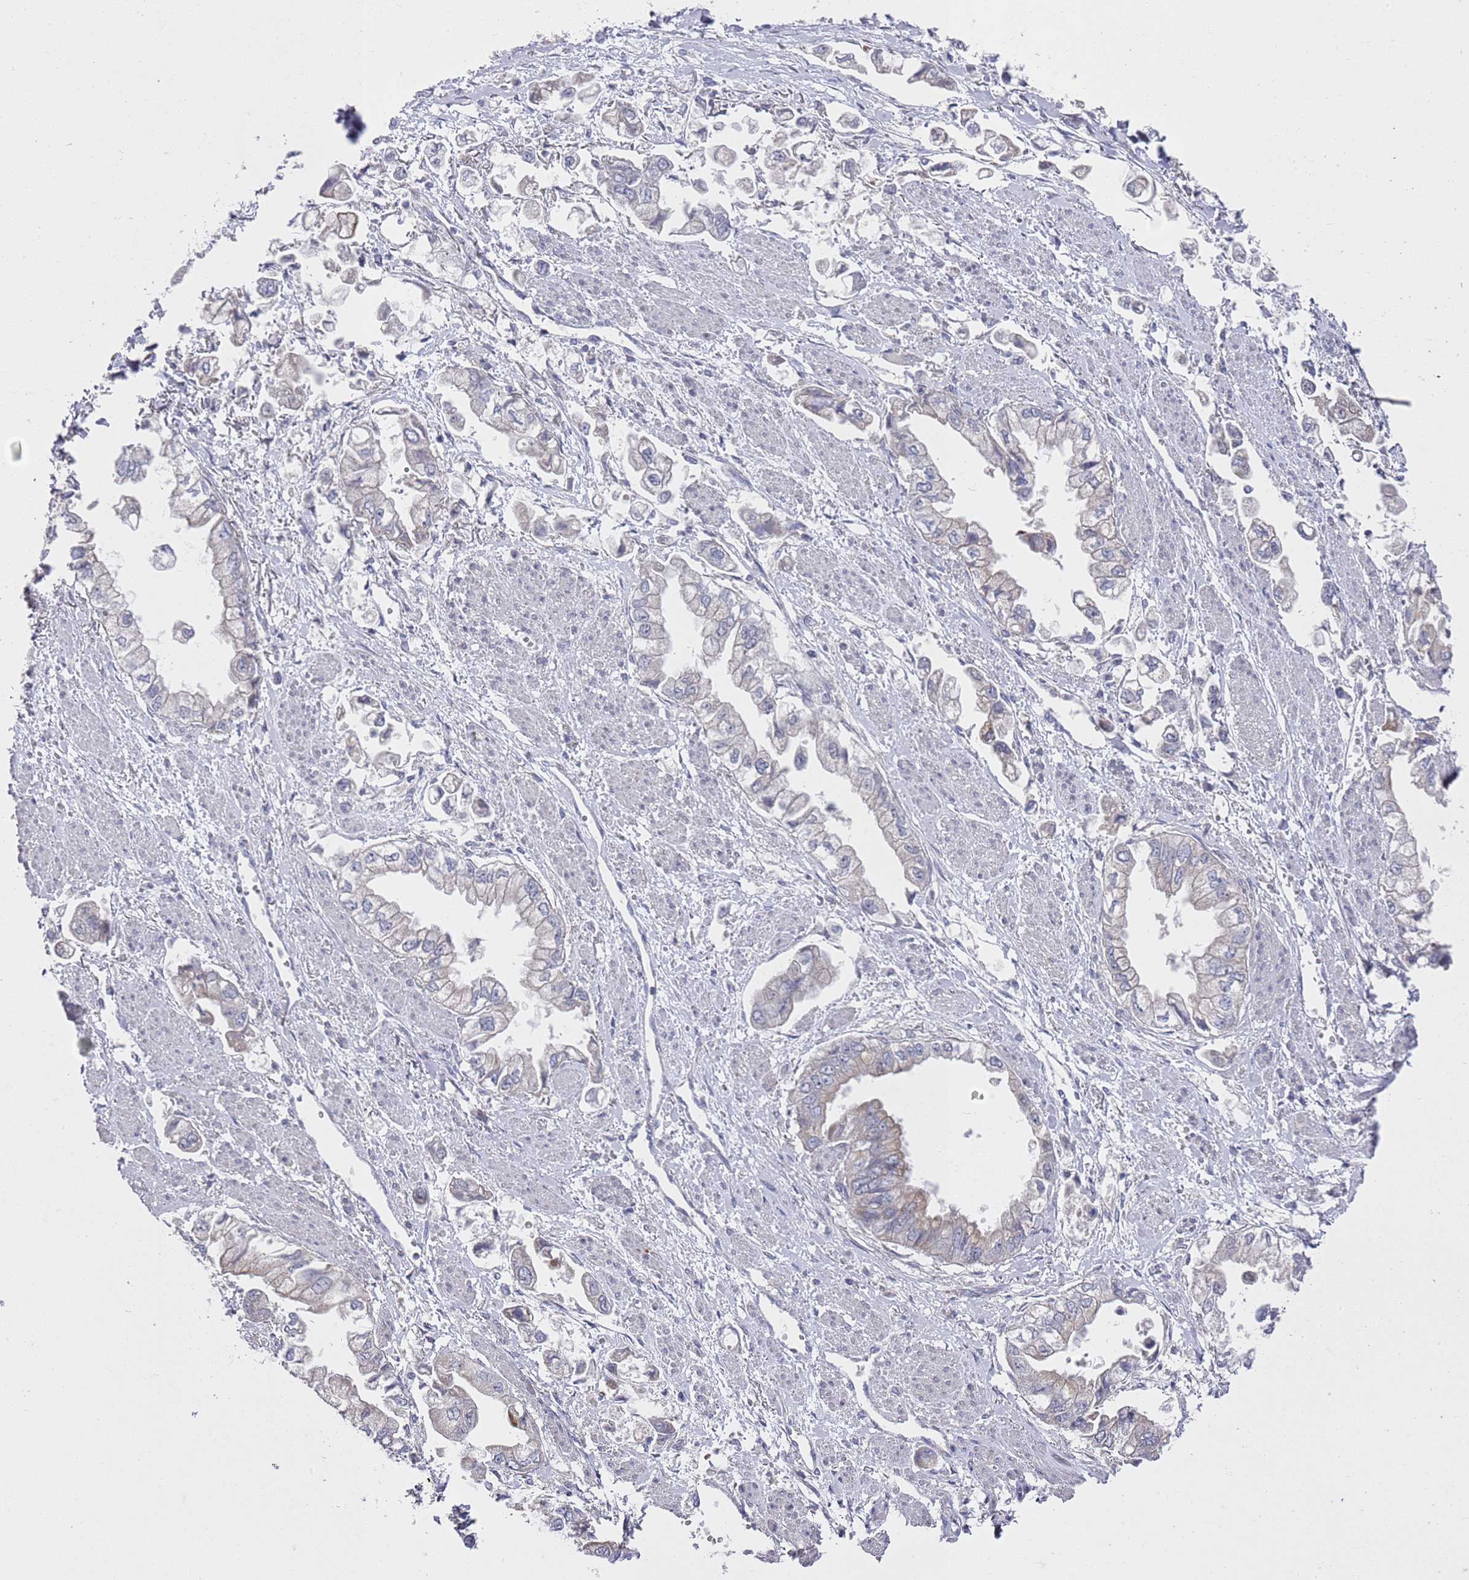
{"staining": {"intensity": "negative", "quantity": "none", "location": "none"}, "tissue": "stomach cancer", "cell_type": "Tumor cells", "image_type": "cancer", "snomed": [{"axis": "morphology", "description": "Adenocarcinoma, NOS"}, {"axis": "topography", "description": "Stomach"}], "caption": "IHC micrograph of stomach adenocarcinoma stained for a protein (brown), which shows no expression in tumor cells.", "gene": "NPEPPS", "patient": {"sex": "male", "age": 62}}